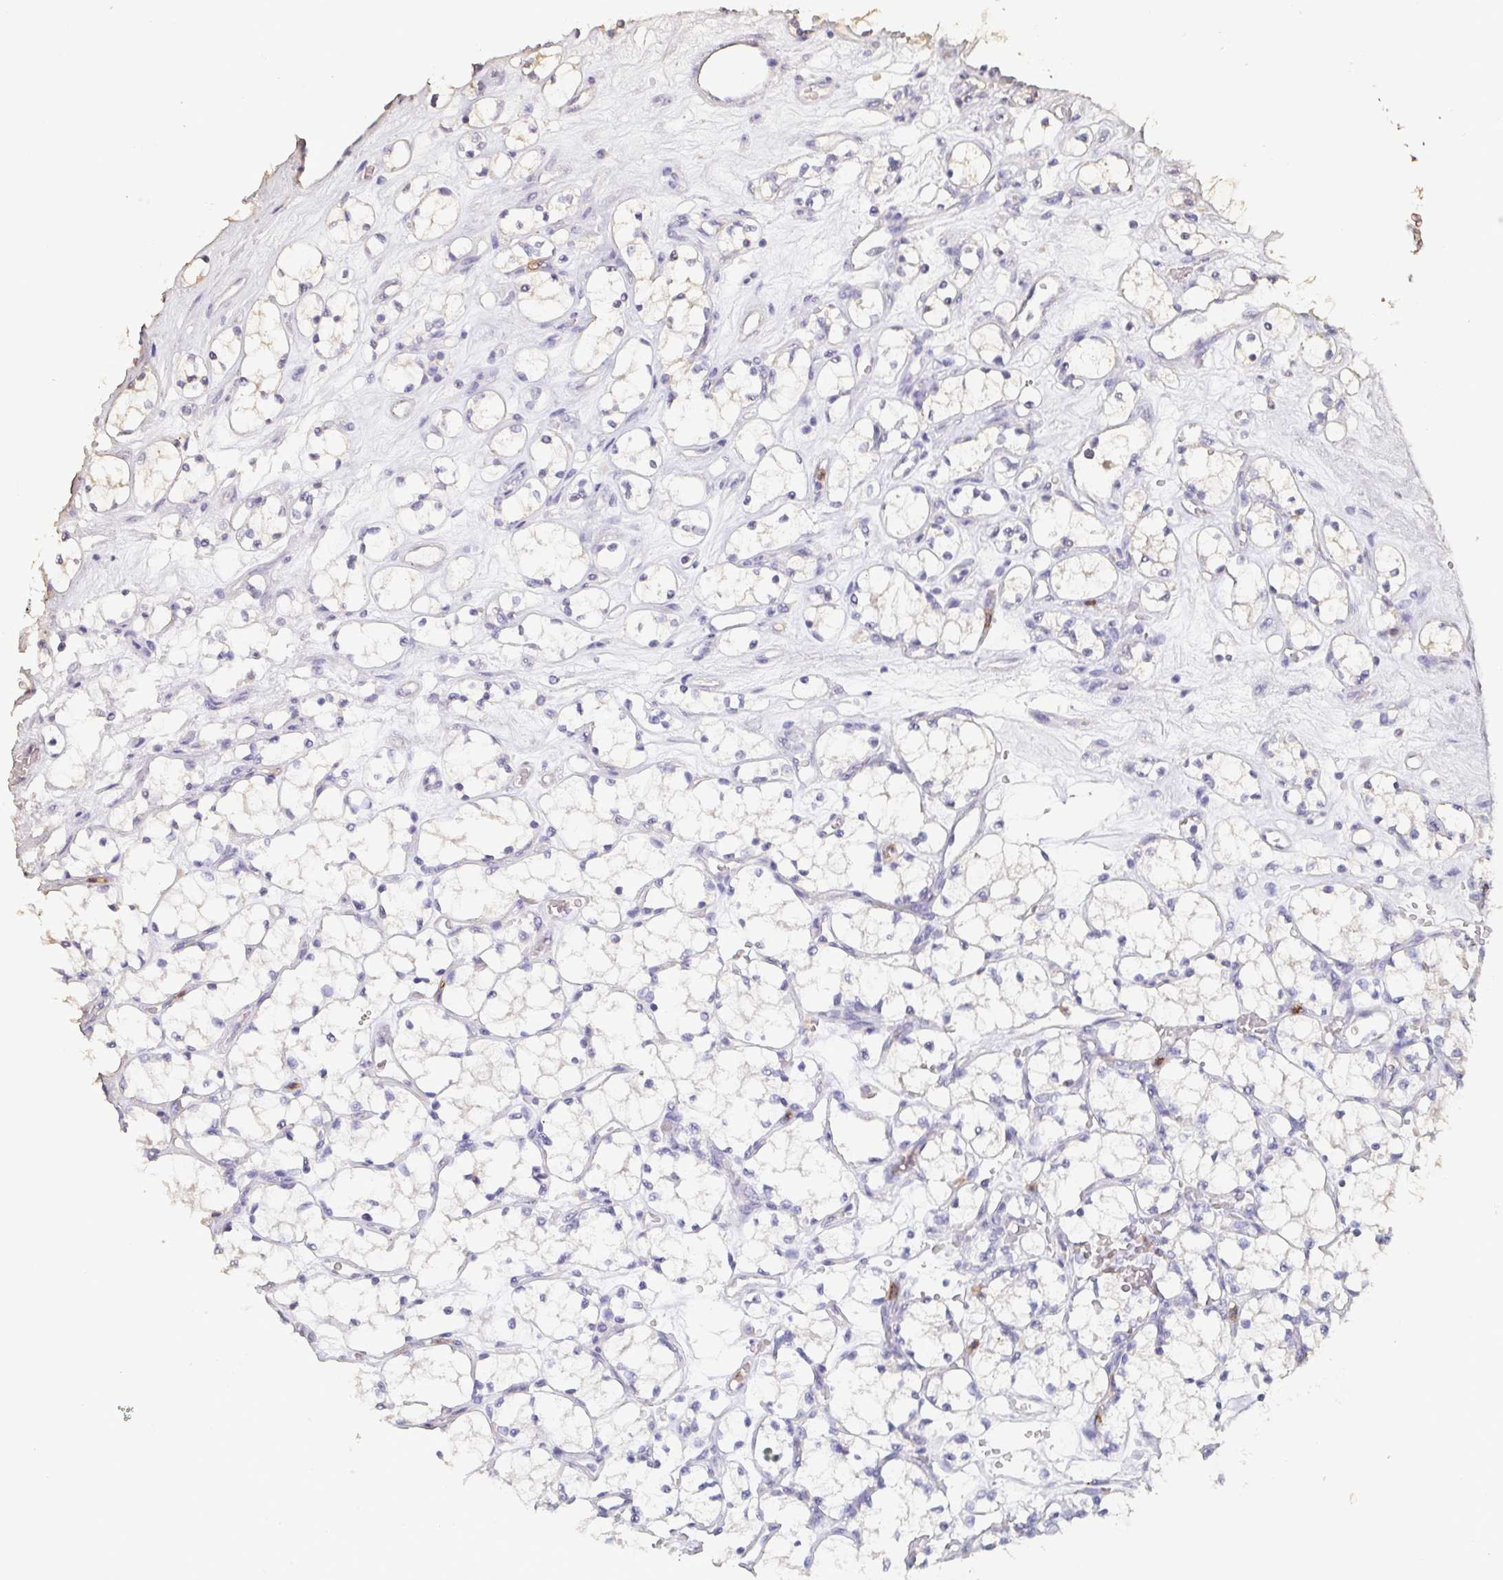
{"staining": {"intensity": "negative", "quantity": "none", "location": "none"}, "tissue": "renal cancer", "cell_type": "Tumor cells", "image_type": "cancer", "snomed": [{"axis": "morphology", "description": "Adenocarcinoma, NOS"}, {"axis": "topography", "description": "Kidney"}], "caption": "Protein analysis of renal cancer (adenocarcinoma) reveals no significant positivity in tumor cells.", "gene": "BPIFA2", "patient": {"sex": "female", "age": 69}}